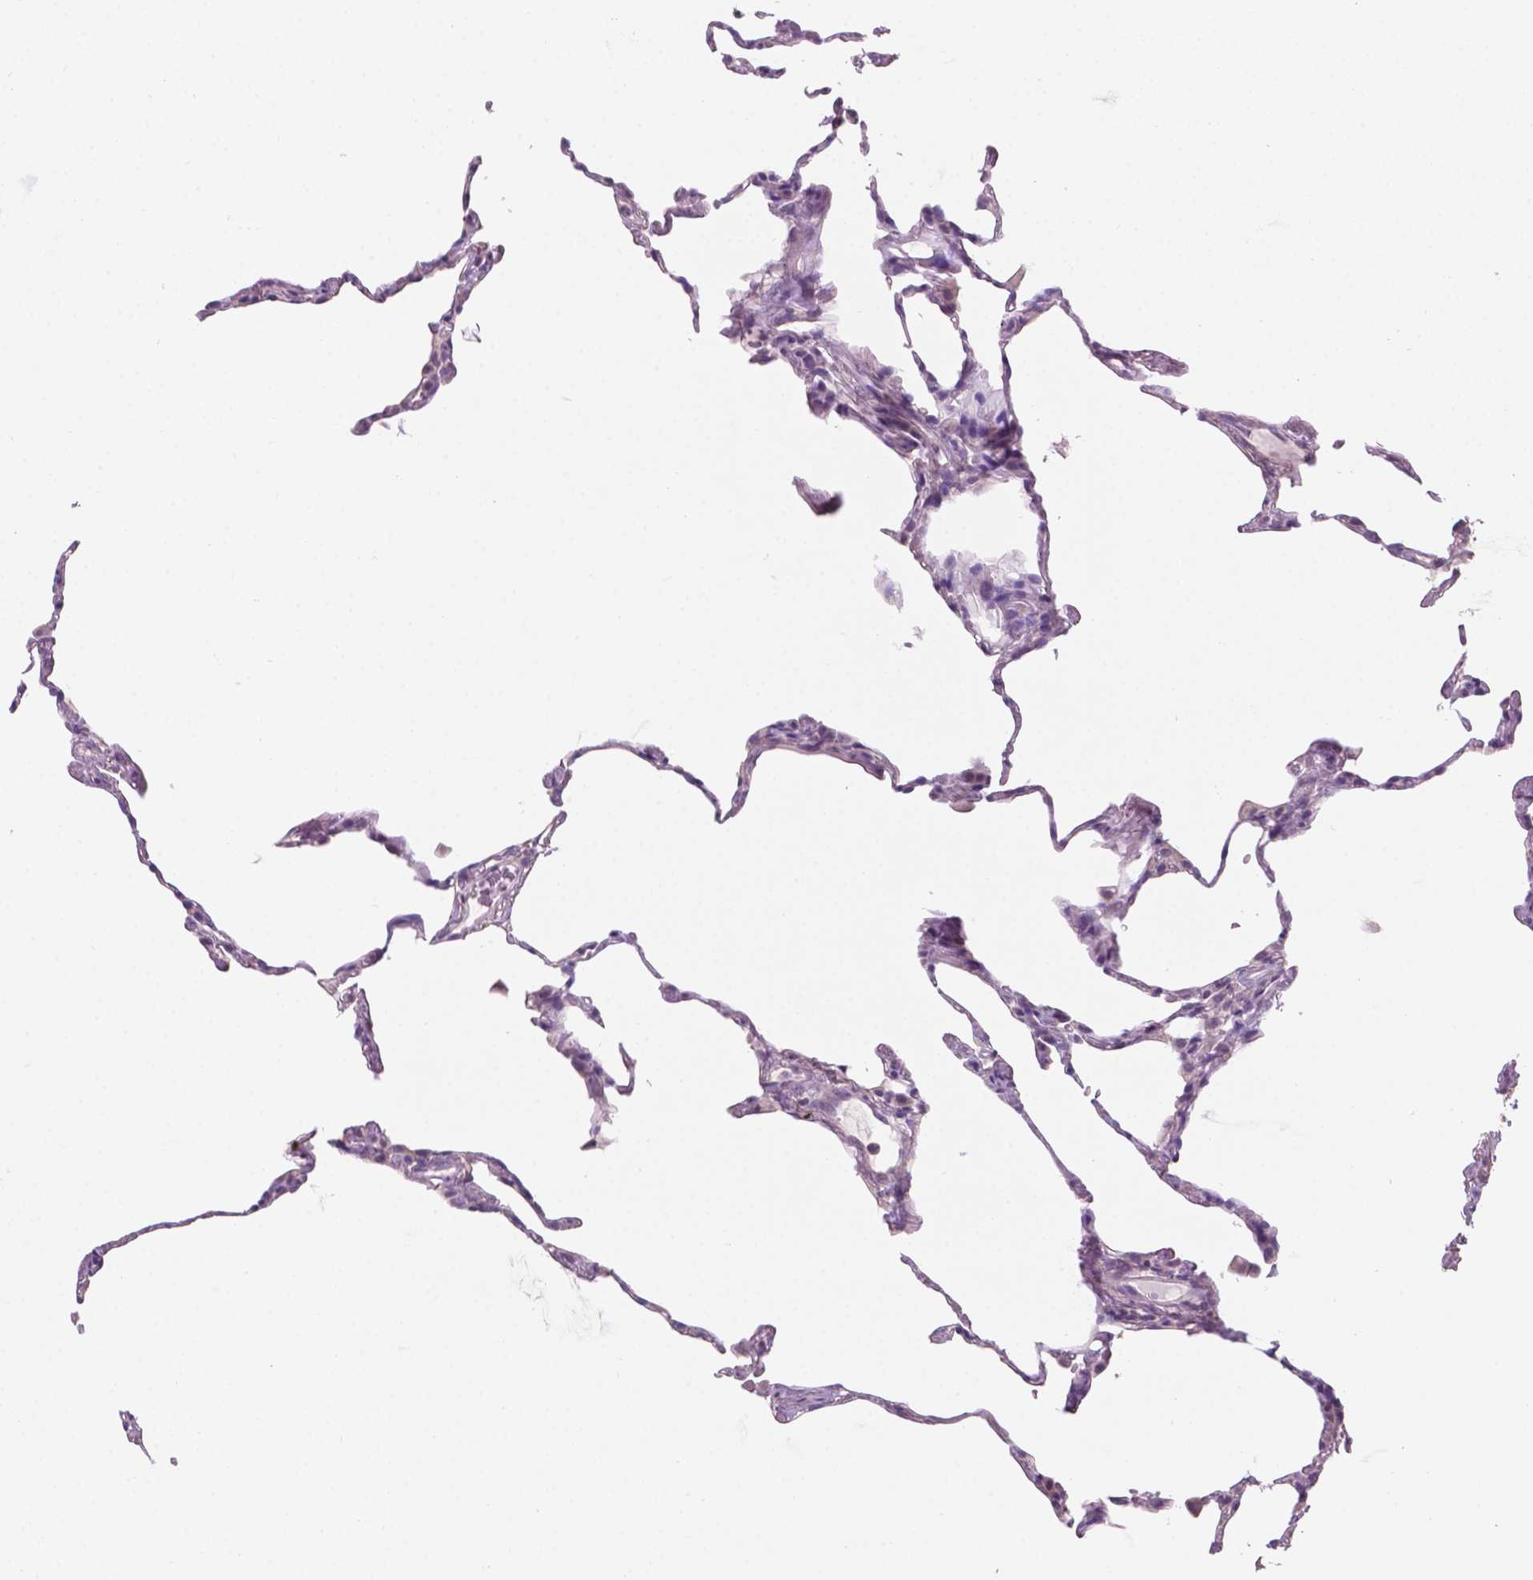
{"staining": {"intensity": "negative", "quantity": "none", "location": "none"}, "tissue": "lung", "cell_type": "Alveolar cells", "image_type": "normal", "snomed": [{"axis": "morphology", "description": "Normal tissue, NOS"}, {"axis": "topography", "description": "Lung"}], "caption": "An IHC image of normal lung is shown. There is no staining in alveolar cells of lung. (Brightfield microscopy of DAB (3,3'-diaminobenzidine) immunohistochemistry at high magnification).", "gene": "SBSN", "patient": {"sex": "female", "age": 57}}